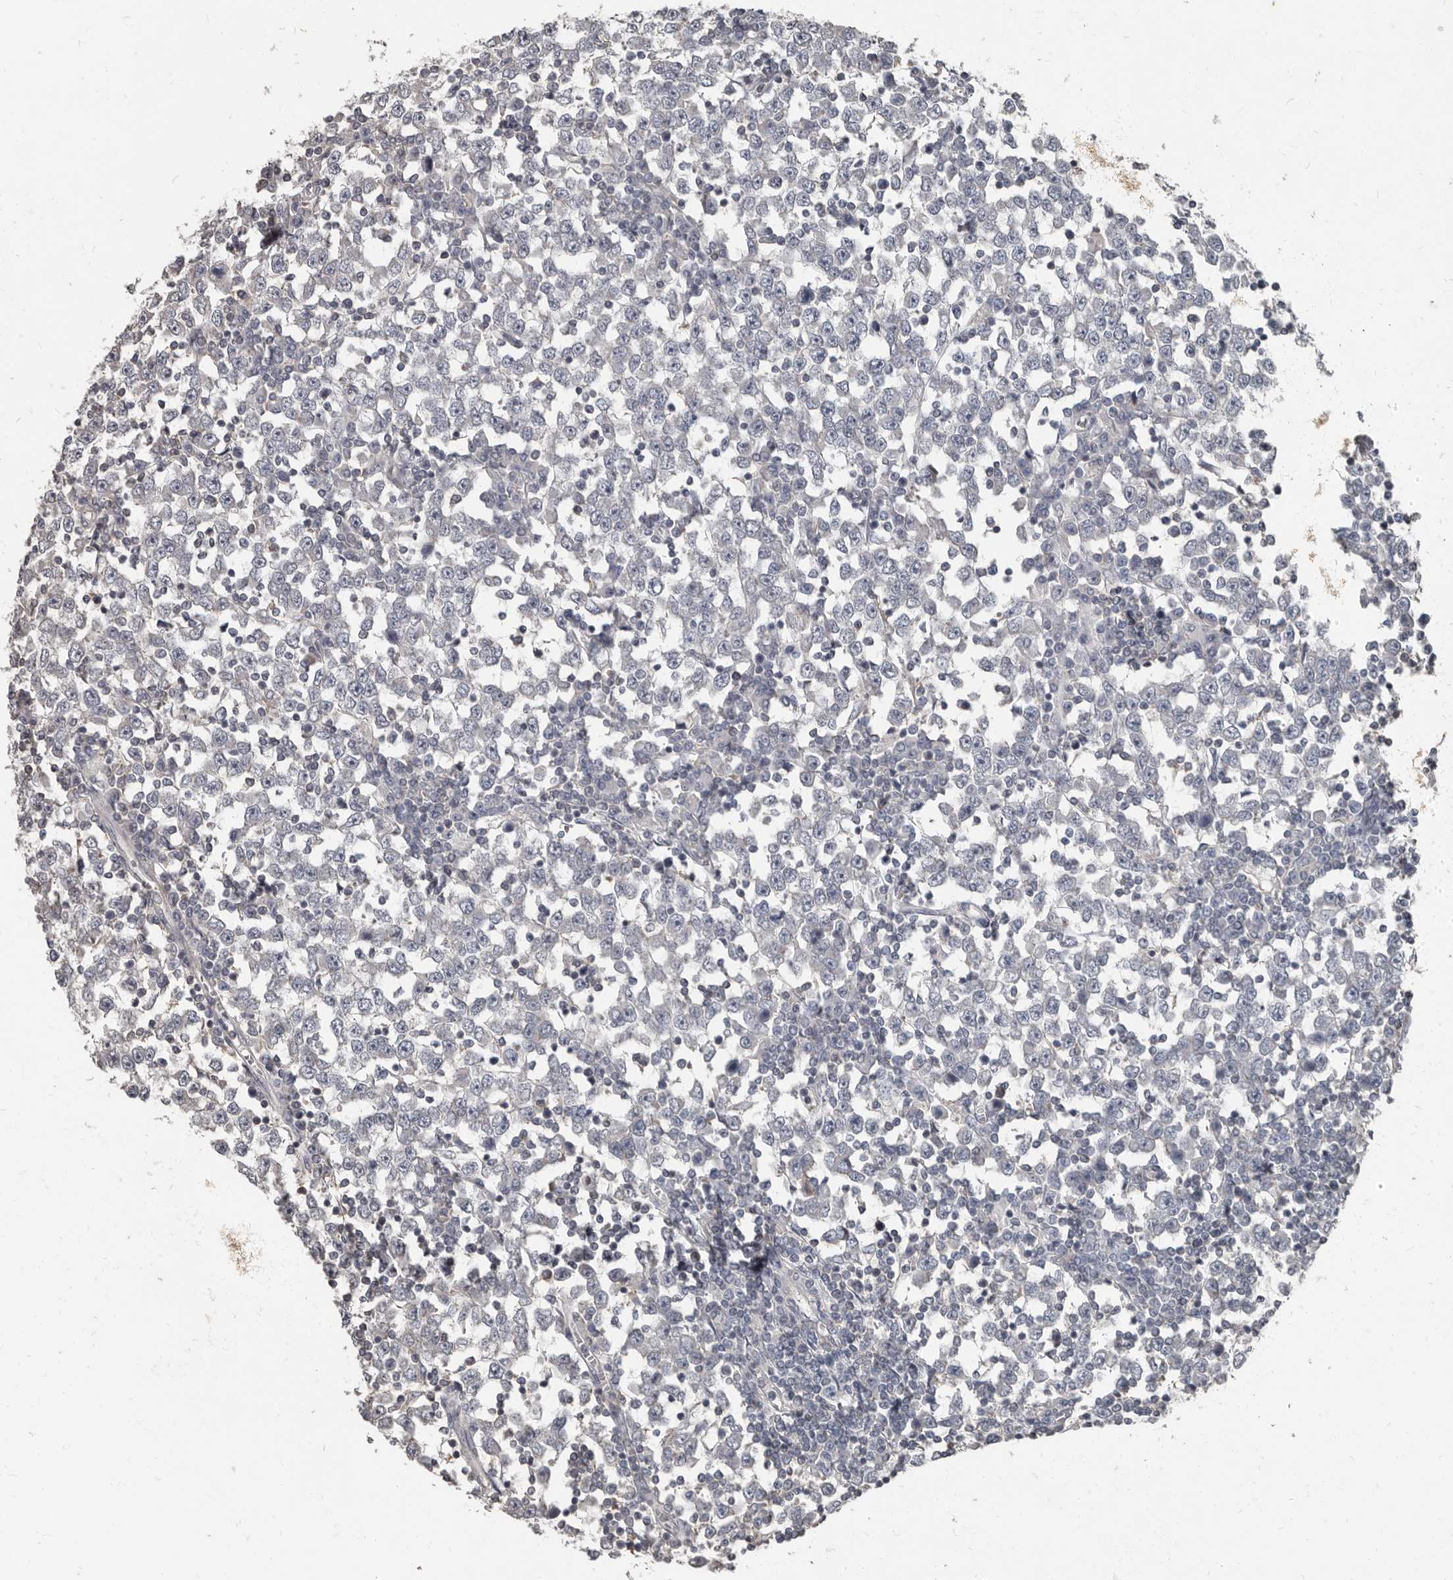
{"staining": {"intensity": "negative", "quantity": "none", "location": "none"}, "tissue": "testis cancer", "cell_type": "Tumor cells", "image_type": "cancer", "snomed": [{"axis": "morphology", "description": "Seminoma, NOS"}, {"axis": "topography", "description": "Testis"}], "caption": "Tumor cells show no significant protein expression in testis cancer (seminoma).", "gene": "CA6", "patient": {"sex": "male", "age": 65}}